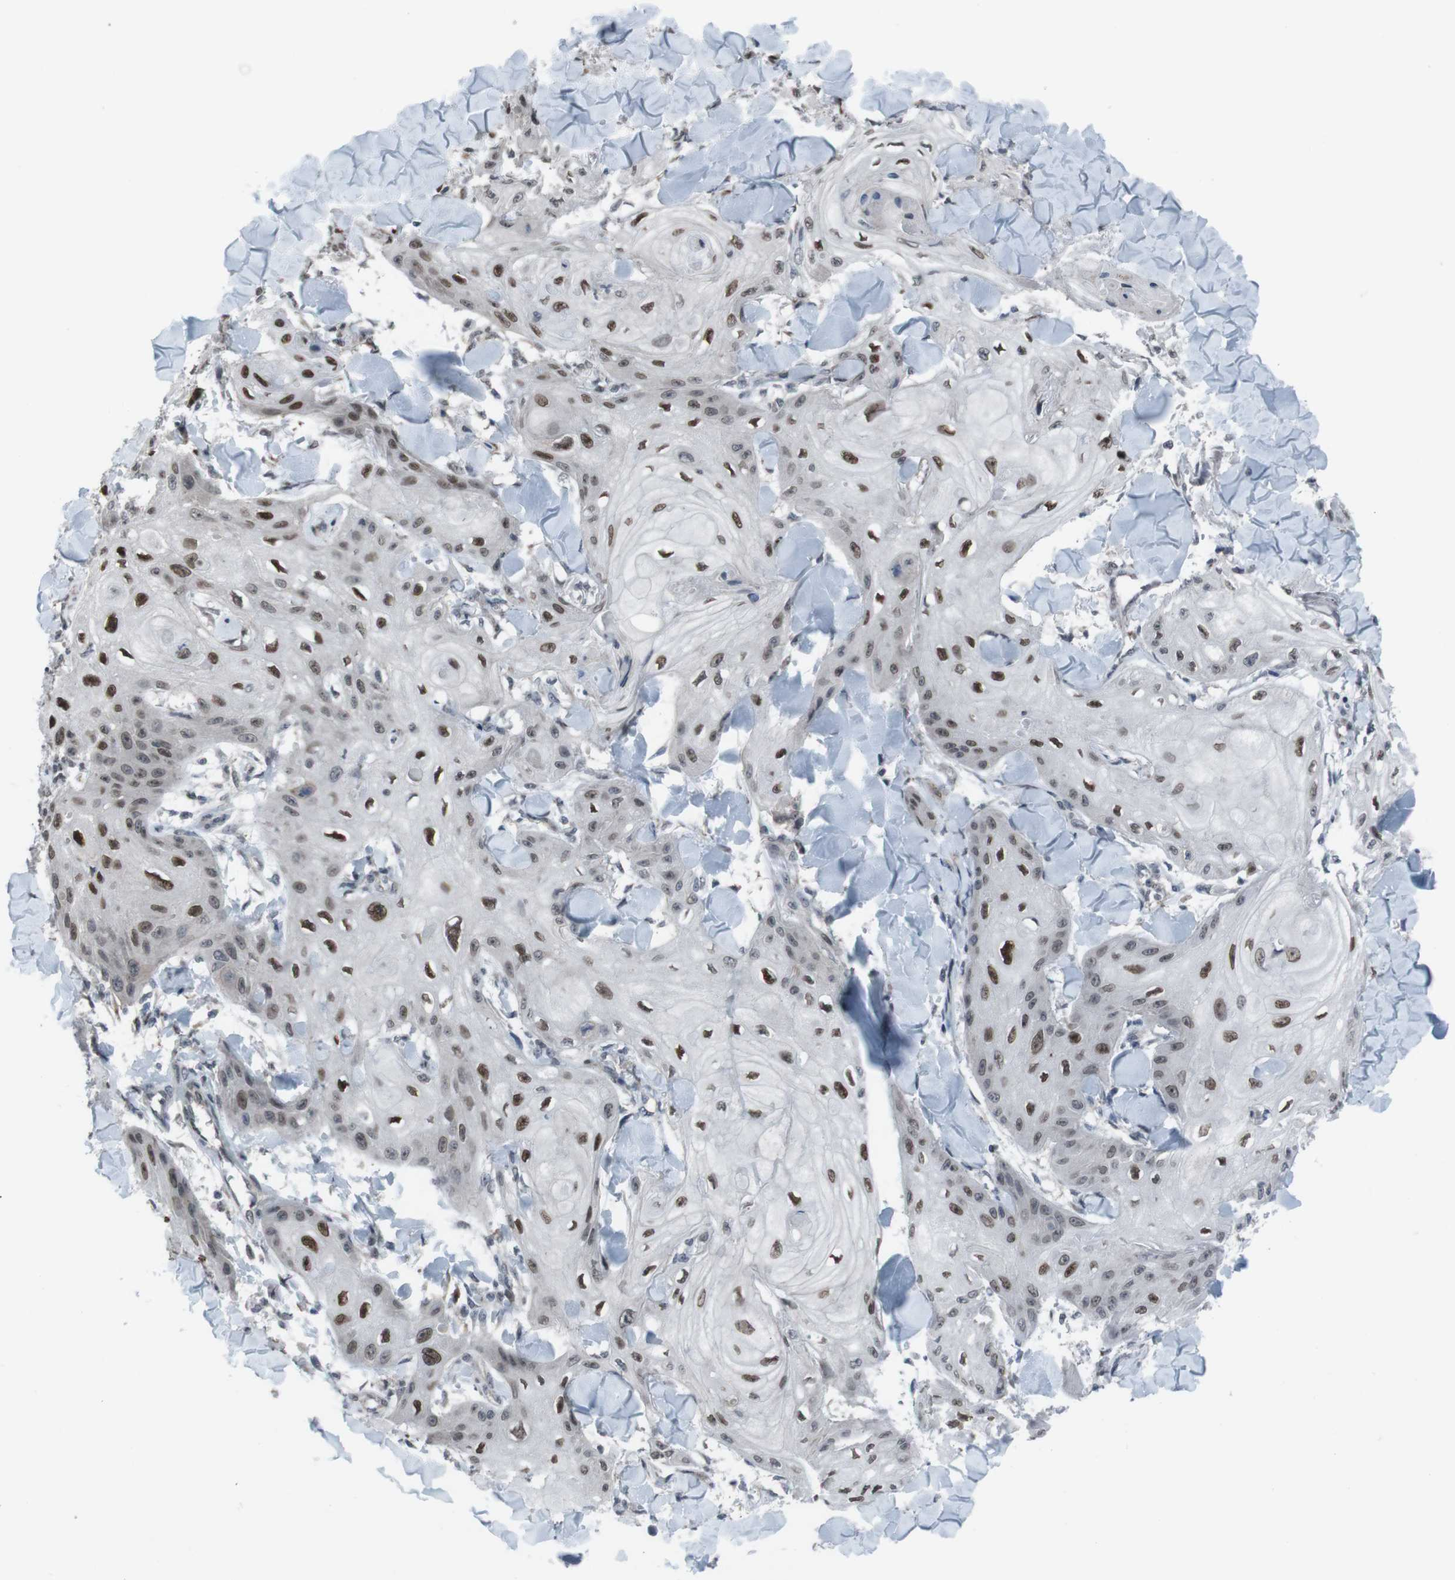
{"staining": {"intensity": "moderate", "quantity": ">75%", "location": "nuclear"}, "tissue": "skin cancer", "cell_type": "Tumor cells", "image_type": "cancer", "snomed": [{"axis": "morphology", "description": "Squamous cell carcinoma, NOS"}, {"axis": "topography", "description": "Skin"}], "caption": "DAB (3,3'-diaminobenzidine) immunohistochemical staining of skin cancer exhibits moderate nuclear protein staining in about >75% of tumor cells.", "gene": "SS18L1", "patient": {"sex": "male", "age": 74}}